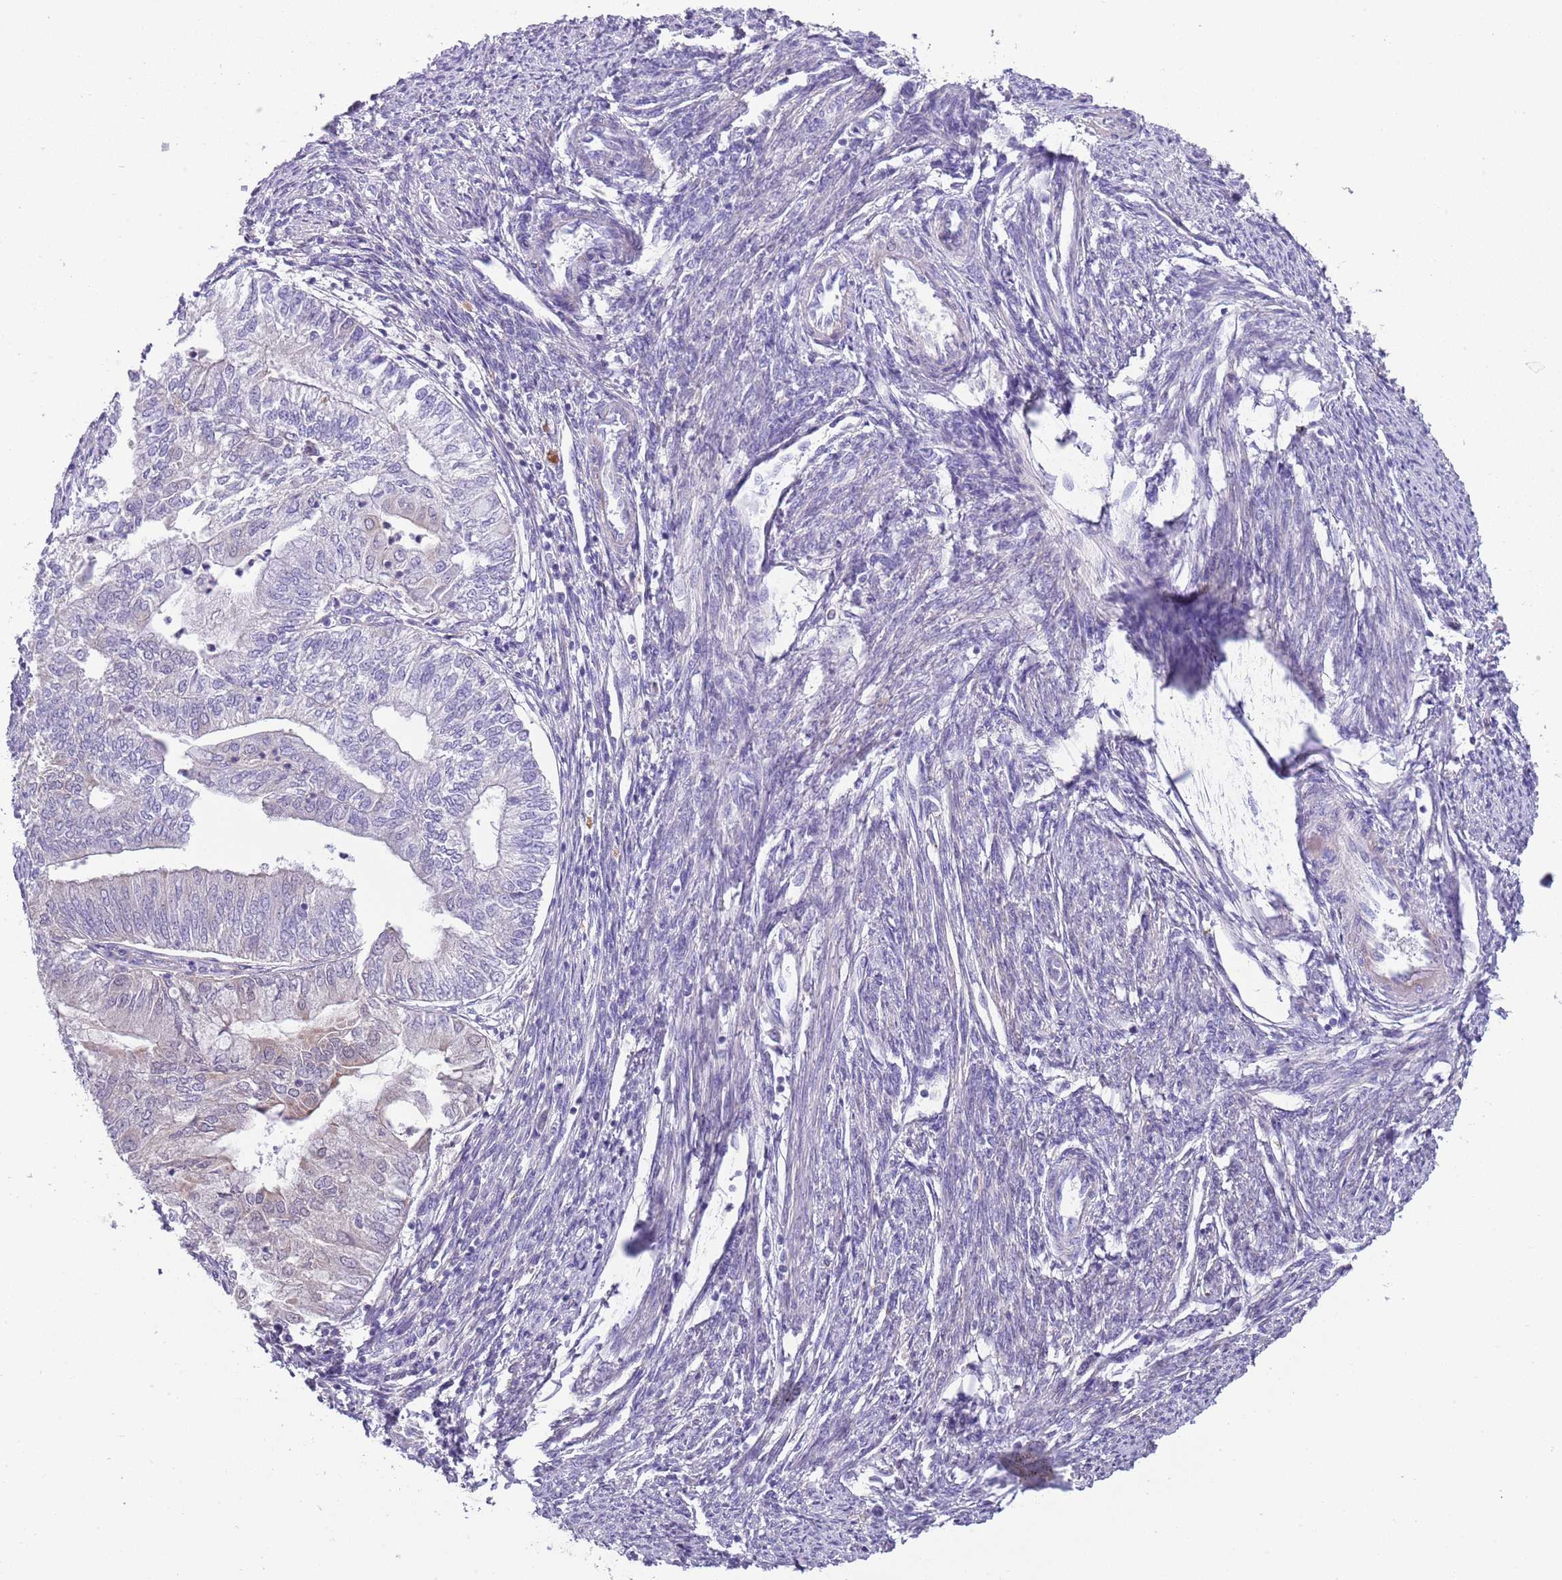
{"staining": {"intensity": "negative", "quantity": "none", "location": "none"}, "tissue": "smooth muscle", "cell_type": "Smooth muscle cells", "image_type": "normal", "snomed": [{"axis": "morphology", "description": "Normal tissue, NOS"}, {"axis": "topography", "description": "Smooth muscle"}, {"axis": "topography", "description": "Uterus"}], "caption": "The image shows no significant expression in smooth muscle cells of smooth muscle. The staining was performed using DAB to visualize the protein expression in brown, while the nuclei were stained in blue with hematoxylin (Magnification: 20x).", "gene": "ABHD17C", "patient": {"sex": "female", "age": 59}}